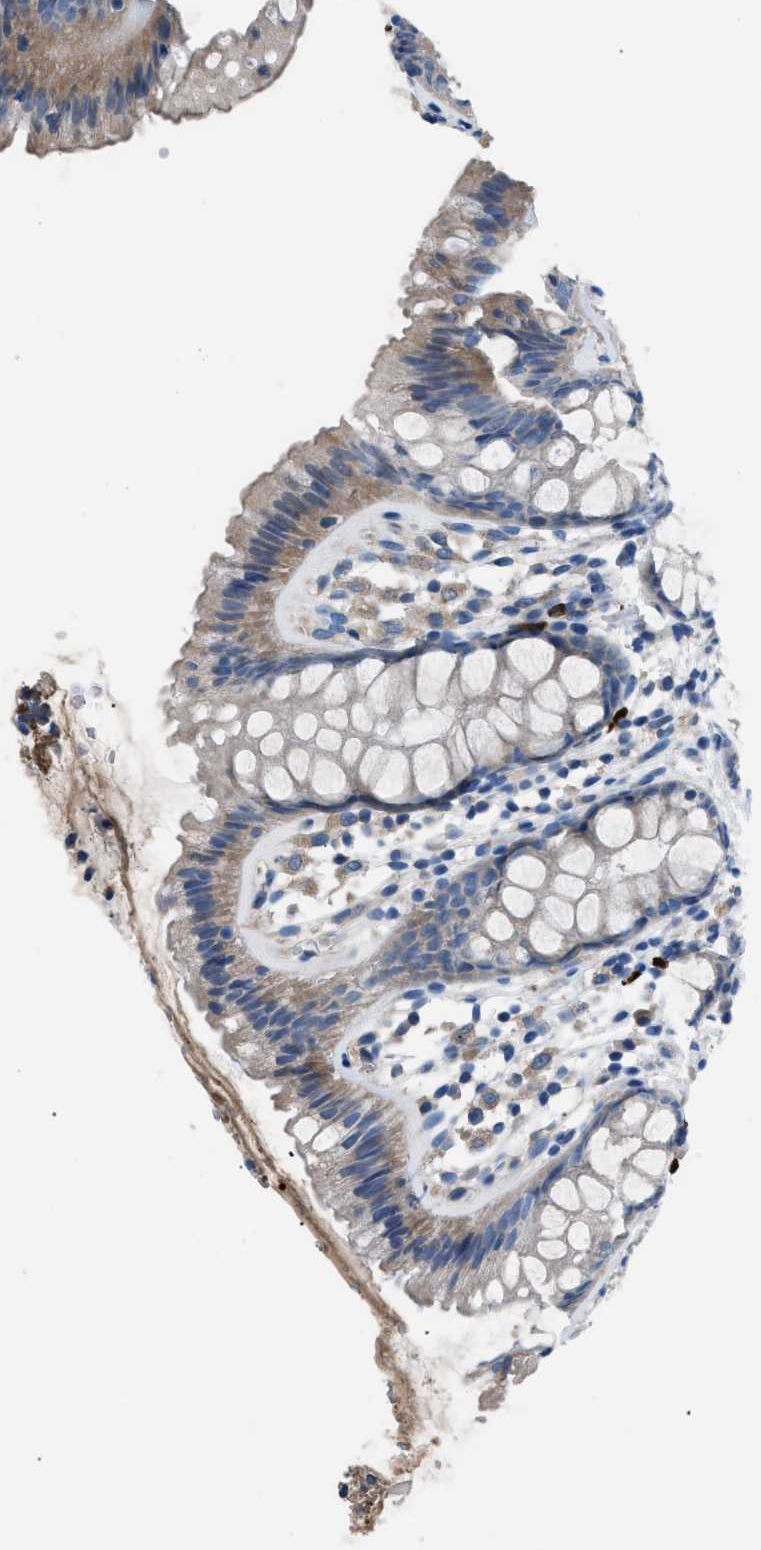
{"staining": {"intensity": "negative", "quantity": "none", "location": "none"}, "tissue": "colon", "cell_type": "Endothelial cells", "image_type": "normal", "snomed": [{"axis": "morphology", "description": "Normal tissue, NOS"}, {"axis": "topography", "description": "Colon"}], "caption": "Protein analysis of benign colon shows no significant staining in endothelial cells. The staining is performed using DAB brown chromogen with nuclei counter-stained in using hematoxylin.", "gene": "SGCZ", "patient": {"sex": "female", "age": 56}}